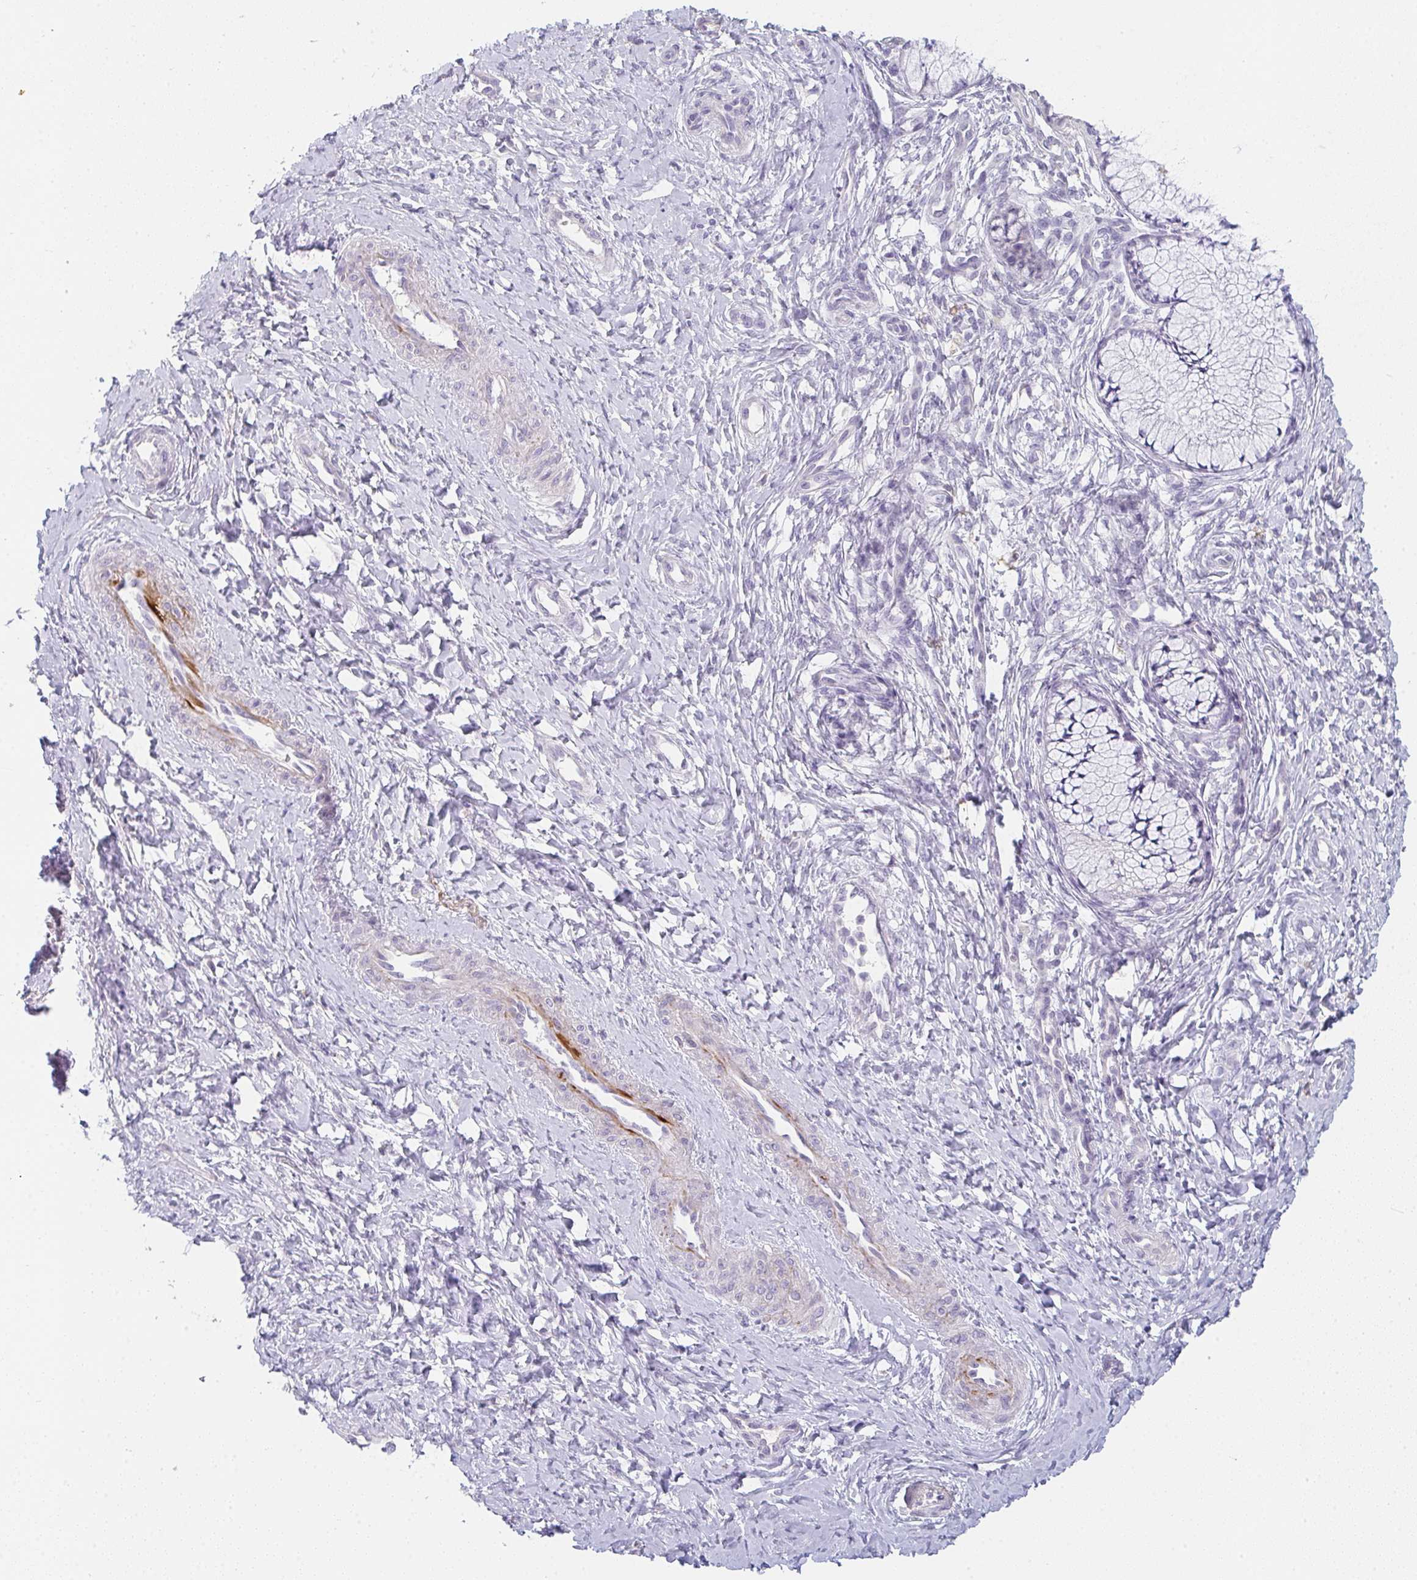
{"staining": {"intensity": "negative", "quantity": "none", "location": "none"}, "tissue": "cervix", "cell_type": "Glandular cells", "image_type": "normal", "snomed": [{"axis": "morphology", "description": "Normal tissue, NOS"}, {"axis": "topography", "description": "Cervix"}], "caption": "Protein analysis of unremarkable cervix exhibits no significant positivity in glandular cells. Nuclei are stained in blue.", "gene": "C1QTNF8", "patient": {"sex": "female", "age": 37}}